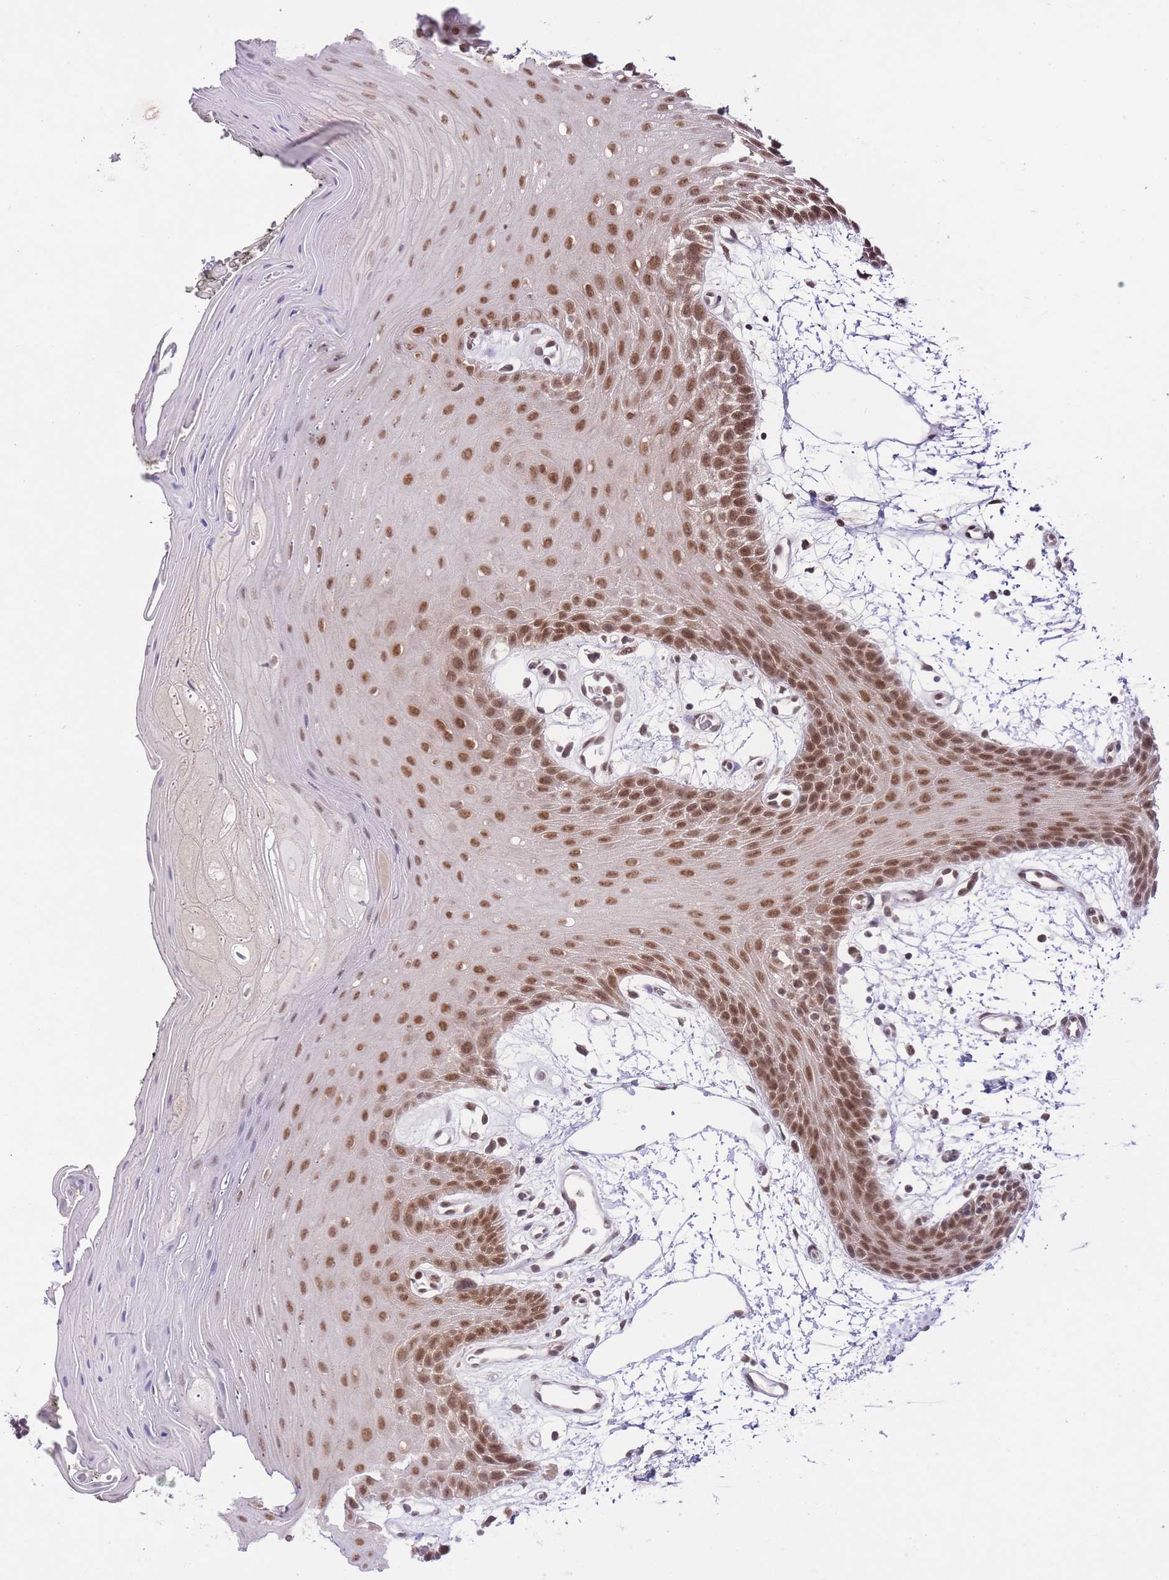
{"staining": {"intensity": "moderate", "quantity": ">75%", "location": "cytoplasmic/membranous,nuclear"}, "tissue": "oral mucosa", "cell_type": "Squamous epithelial cells", "image_type": "normal", "snomed": [{"axis": "morphology", "description": "Normal tissue, NOS"}, {"axis": "topography", "description": "Oral tissue"}, {"axis": "topography", "description": "Tounge, NOS"}], "caption": "Squamous epithelial cells exhibit medium levels of moderate cytoplasmic/membranous,nuclear positivity in about >75% of cells in normal human oral mucosa. (brown staining indicates protein expression, while blue staining denotes nuclei).", "gene": "TMED3", "patient": {"sex": "female", "age": 59}}